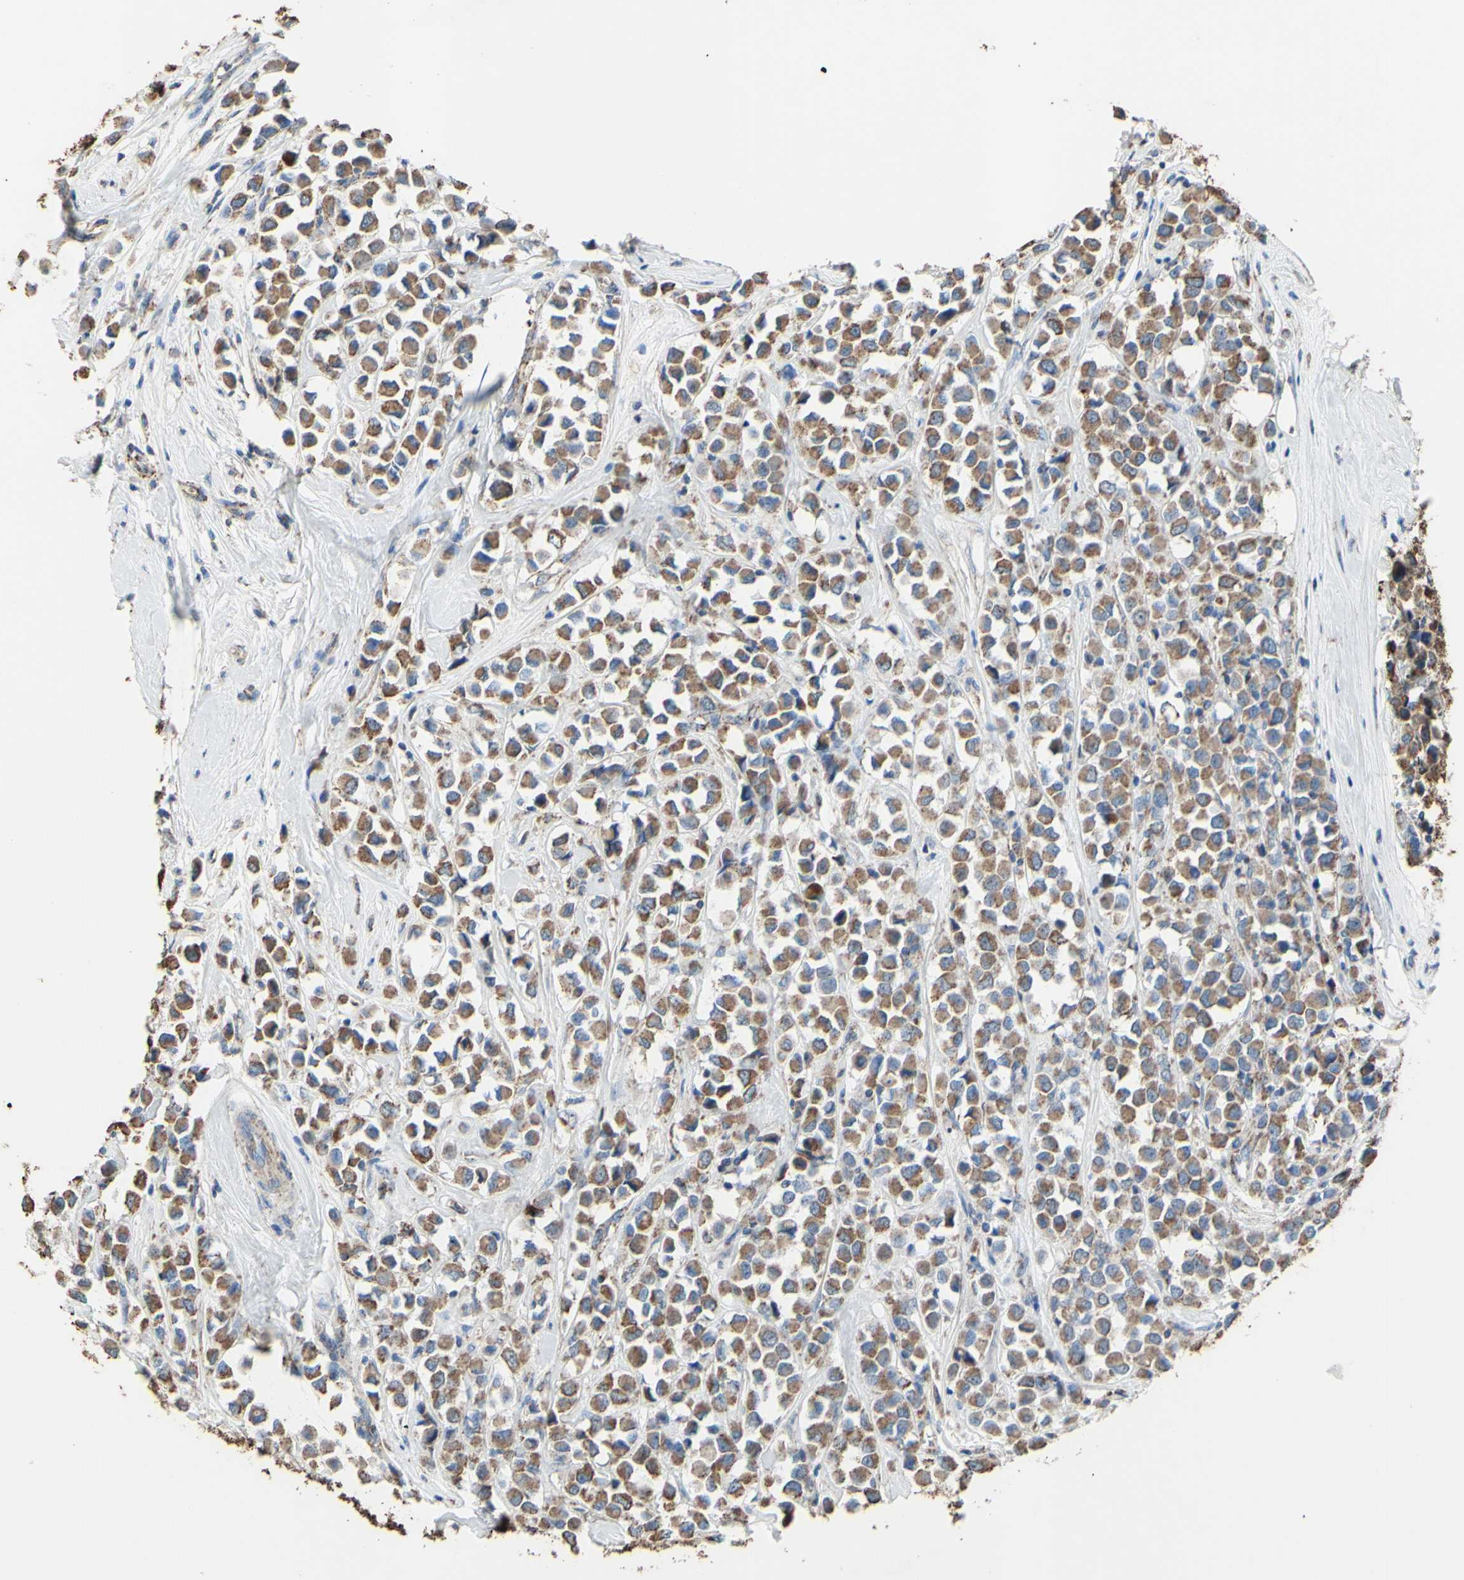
{"staining": {"intensity": "moderate", "quantity": ">75%", "location": "cytoplasmic/membranous"}, "tissue": "breast cancer", "cell_type": "Tumor cells", "image_type": "cancer", "snomed": [{"axis": "morphology", "description": "Duct carcinoma"}, {"axis": "topography", "description": "Breast"}], "caption": "This is an image of immunohistochemistry (IHC) staining of breast invasive ductal carcinoma, which shows moderate staining in the cytoplasmic/membranous of tumor cells.", "gene": "CMKLR2", "patient": {"sex": "female", "age": 61}}